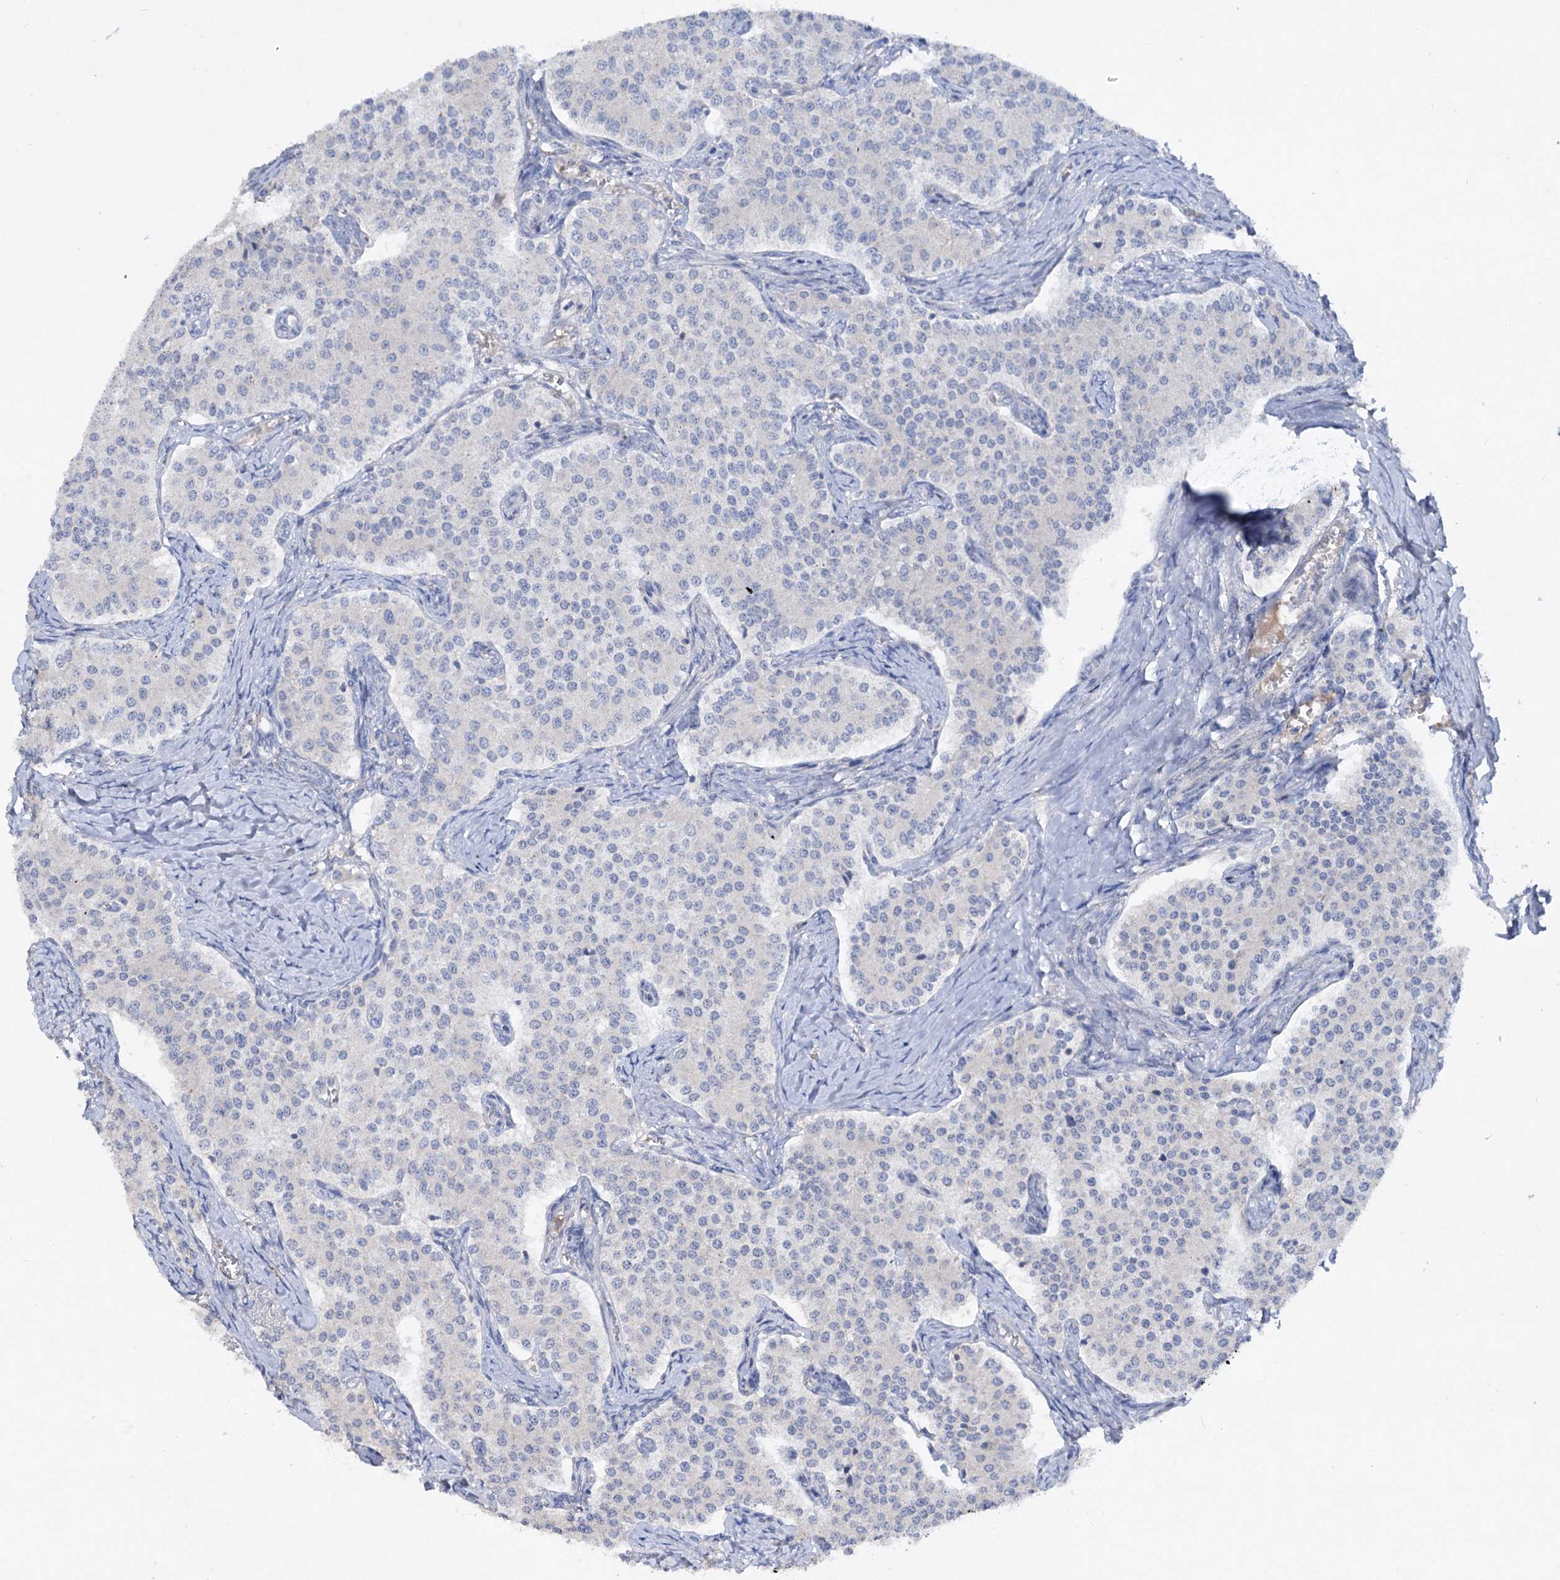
{"staining": {"intensity": "negative", "quantity": "none", "location": "none"}, "tissue": "carcinoid", "cell_type": "Tumor cells", "image_type": "cancer", "snomed": [{"axis": "morphology", "description": "Carcinoid, malignant, NOS"}, {"axis": "topography", "description": "Colon"}], "caption": "IHC micrograph of neoplastic tissue: carcinoid (malignant) stained with DAB reveals no significant protein staining in tumor cells.", "gene": "ATP4A", "patient": {"sex": "female", "age": 52}}